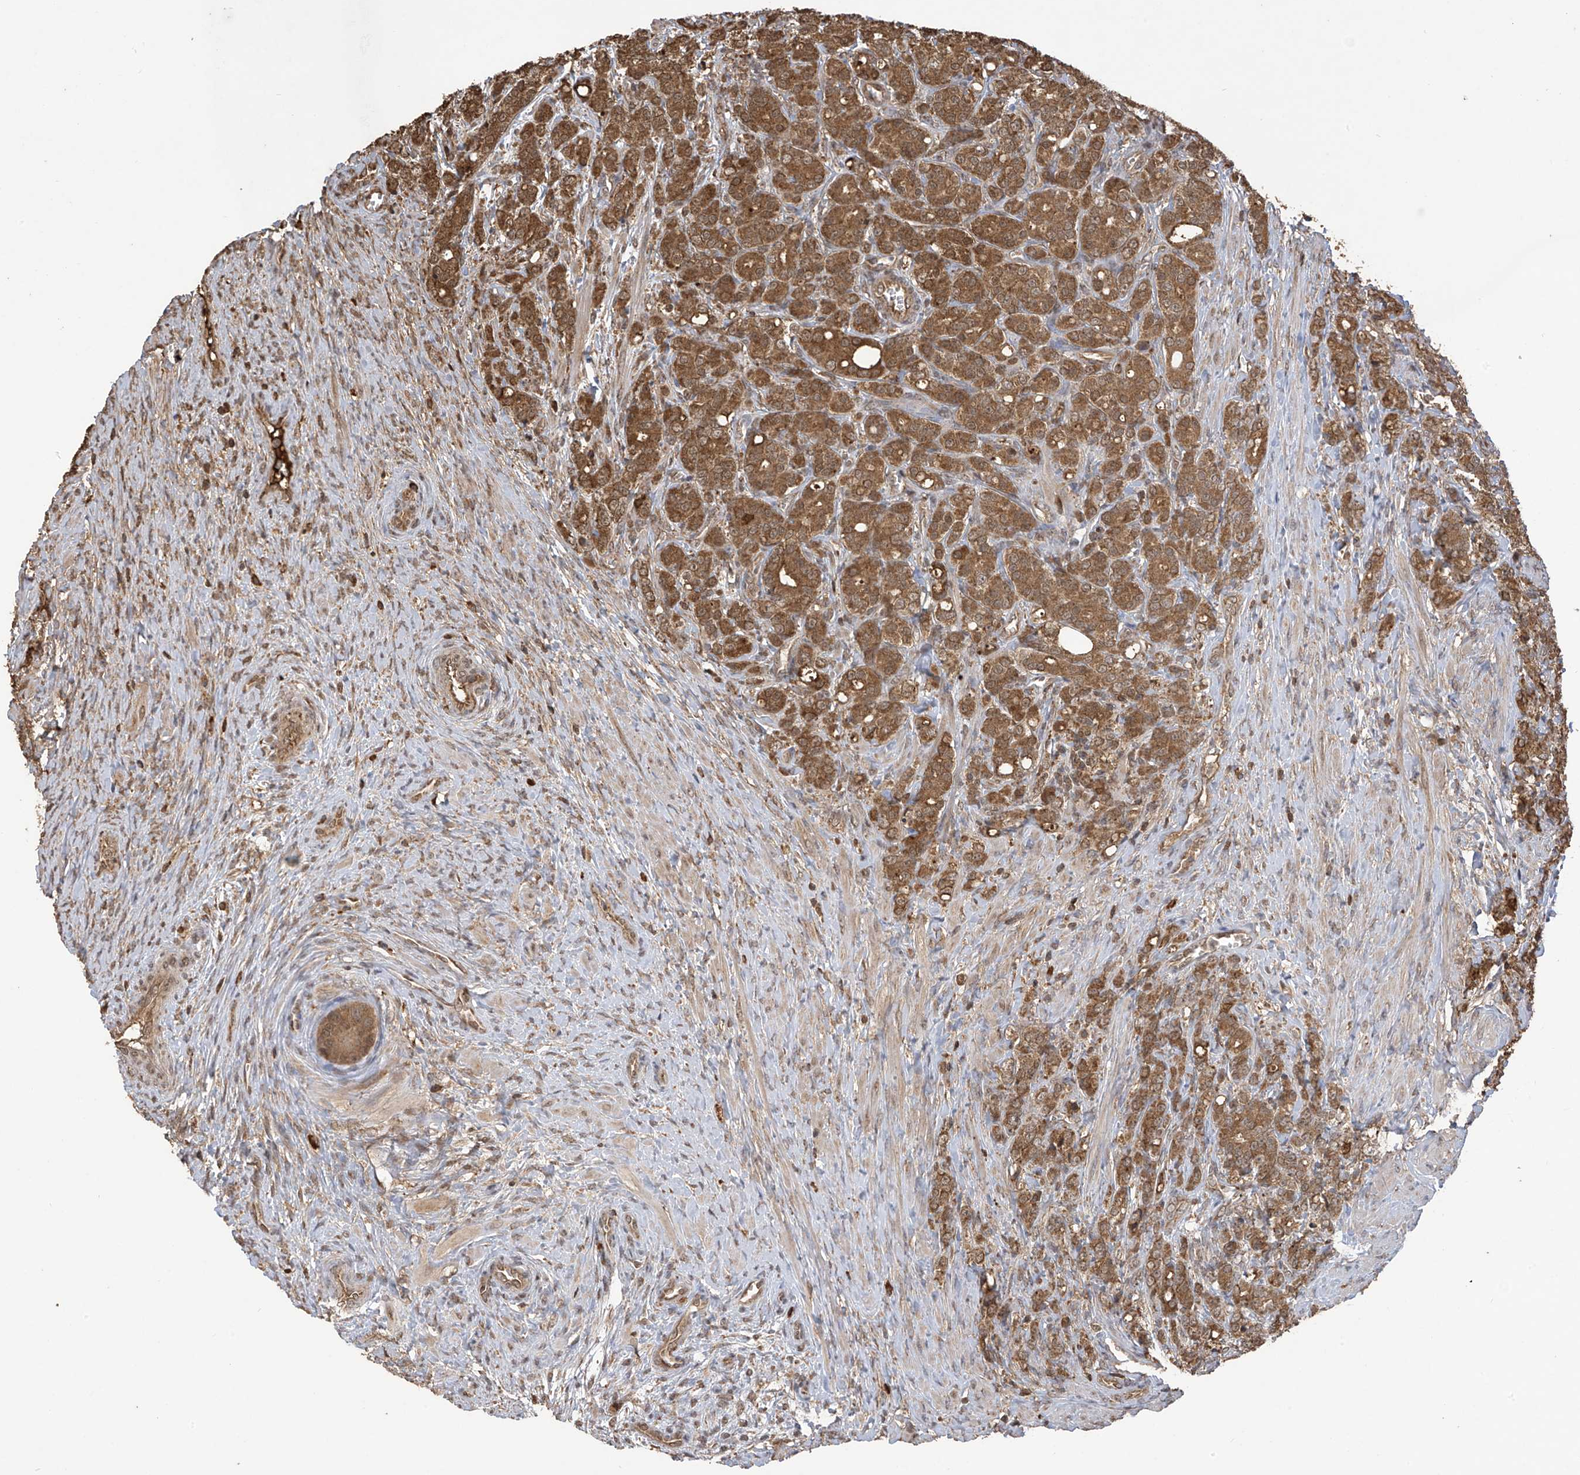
{"staining": {"intensity": "moderate", "quantity": ">75%", "location": "cytoplasmic/membranous"}, "tissue": "prostate cancer", "cell_type": "Tumor cells", "image_type": "cancer", "snomed": [{"axis": "morphology", "description": "Adenocarcinoma, High grade"}, {"axis": "topography", "description": "Prostate"}], "caption": "IHC of human prostate adenocarcinoma (high-grade) displays medium levels of moderate cytoplasmic/membranous positivity in approximately >75% of tumor cells. (brown staining indicates protein expression, while blue staining denotes nuclei).", "gene": "PNPT1", "patient": {"sex": "male", "age": 62}}